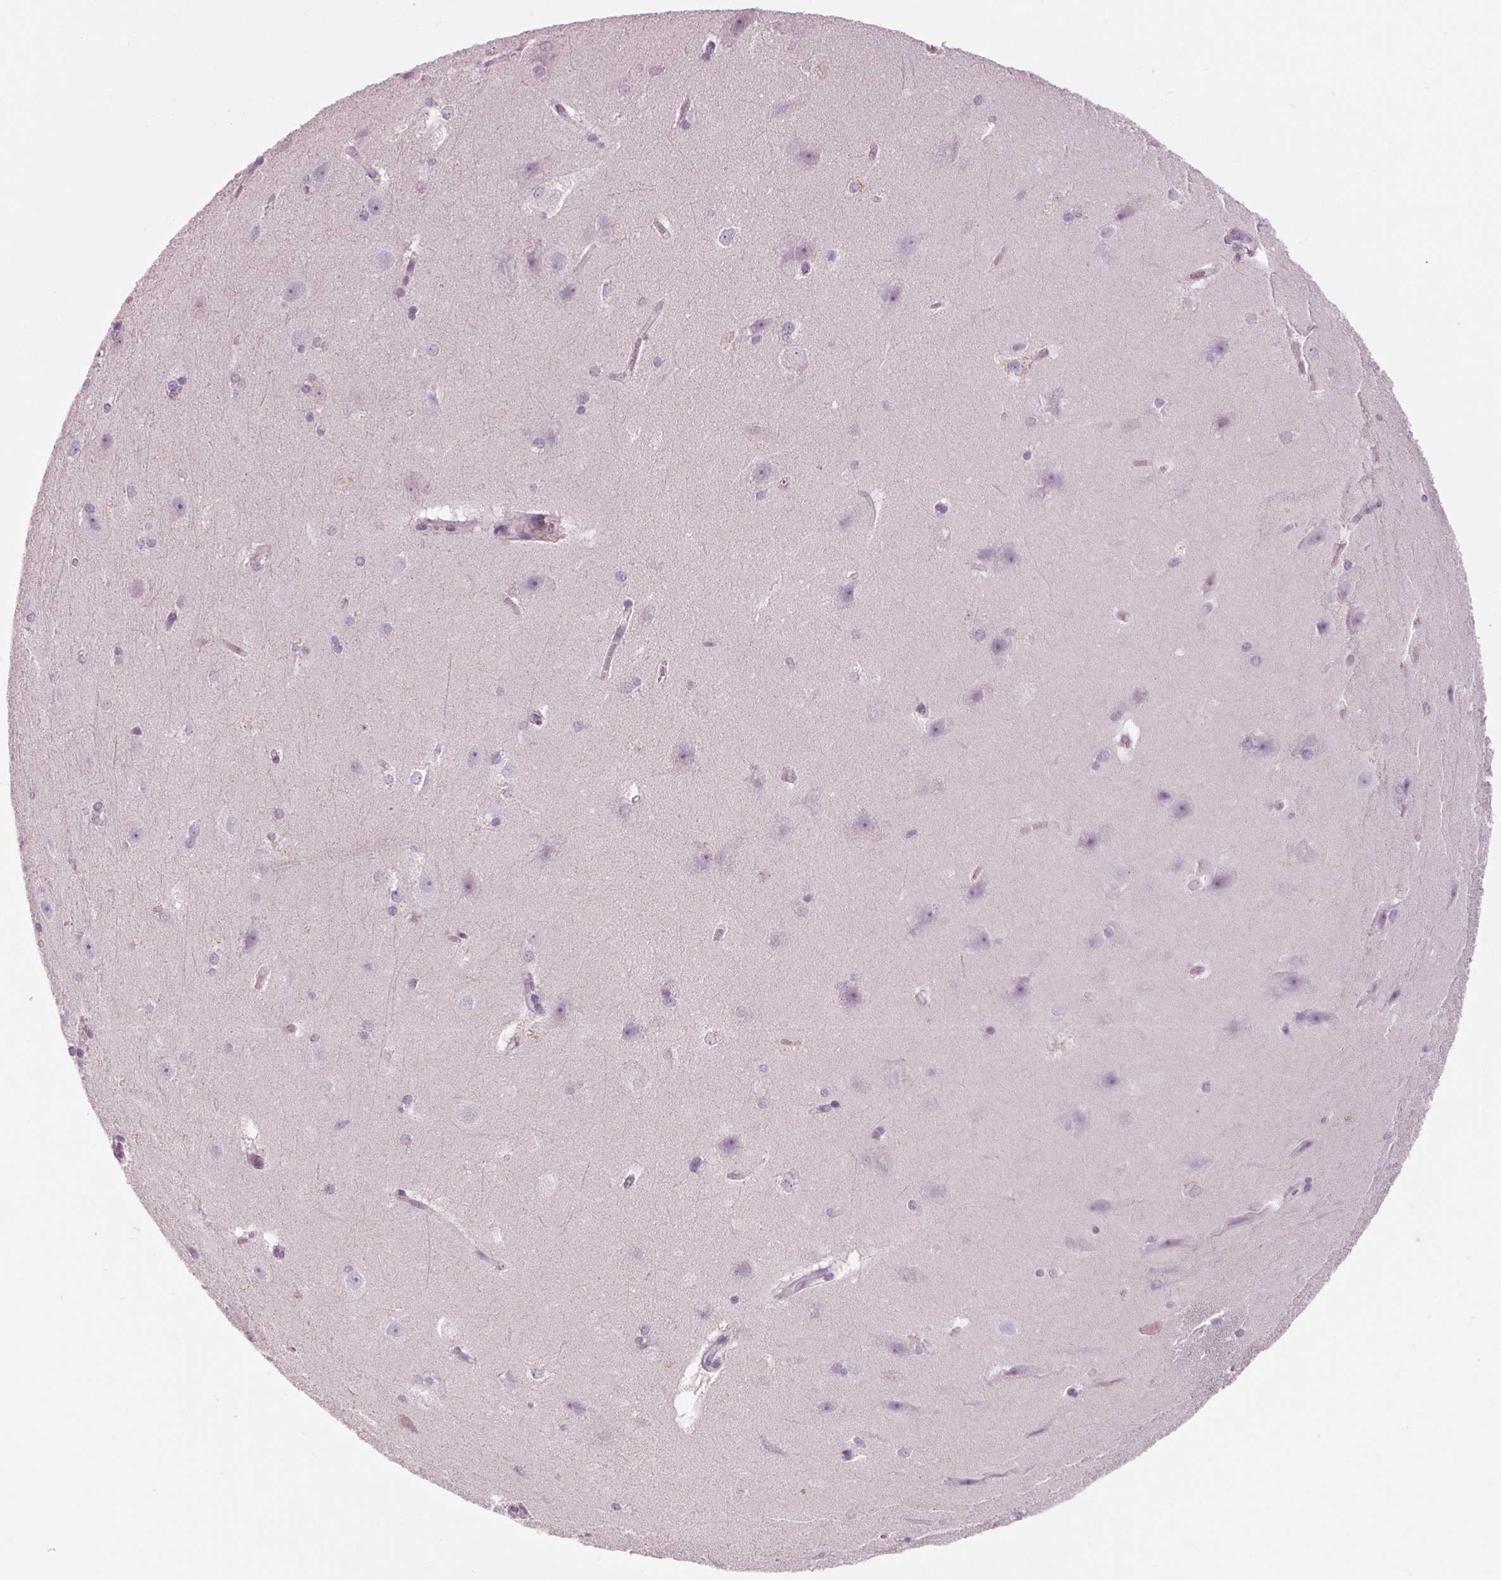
{"staining": {"intensity": "negative", "quantity": "none", "location": "none"}, "tissue": "hippocampus", "cell_type": "Glial cells", "image_type": "normal", "snomed": [{"axis": "morphology", "description": "Normal tissue, NOS"}, {"axis": "topography", "description": "Cerebral cortex"}, {"axis": "topography", "description": "Hippocampus"}], "caption": "IHC image of normal hippocampus: human hippocampus stained with DAB (3,3'-diaminobenzidine) shows no significant protein staining in glial cells.", "gene": "CYP3A43", "patient": {"sex": "female", "age": 19}}